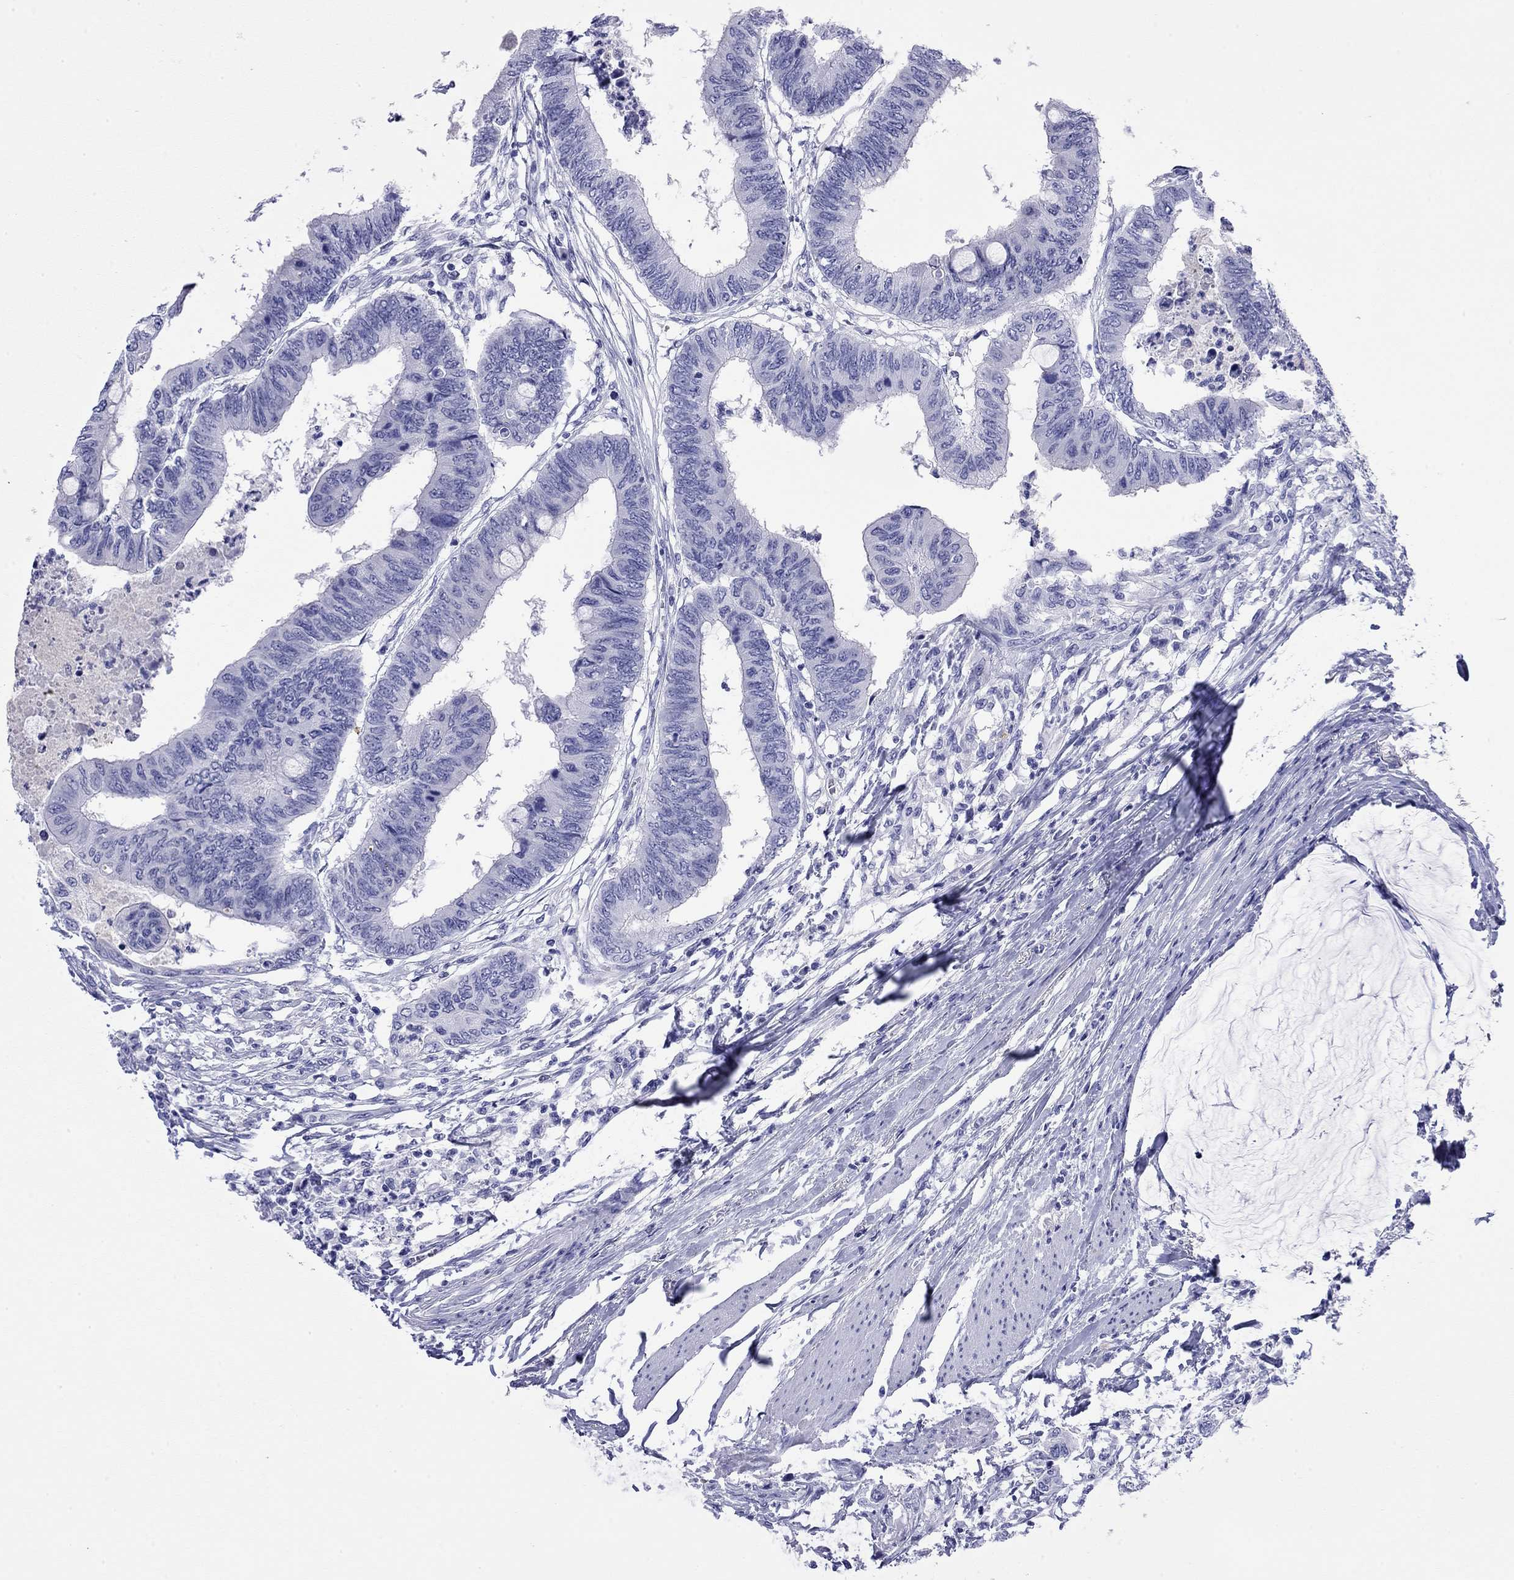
{"staining": {"intensity": "negative", "quantity": "none", "location": "none"}, "tissue": "colorectal cancer", "cell_type": "Tumor cells", "image_type": "cancer", "snomed": [{"axis": "morphology", "description": "Normal tissue, NOS"}, {"axis": "morphology", "description": "Adenocarcinoma, NOS"}, {"axis": "topography", "description": "Rectum"}, {"axis": "topography", "description": "Peripheral nerve tissue"}], "caption": "The IHC image has no significant positivity in tumor cells of colorectal cancer (adenocarcinoma) tissue. (Brightfield microscopy of DAB immunohistochemistry (IHC) at high magnification).", "gene": "FIGLA", "patient": {"sex": "male", "age": 92}}